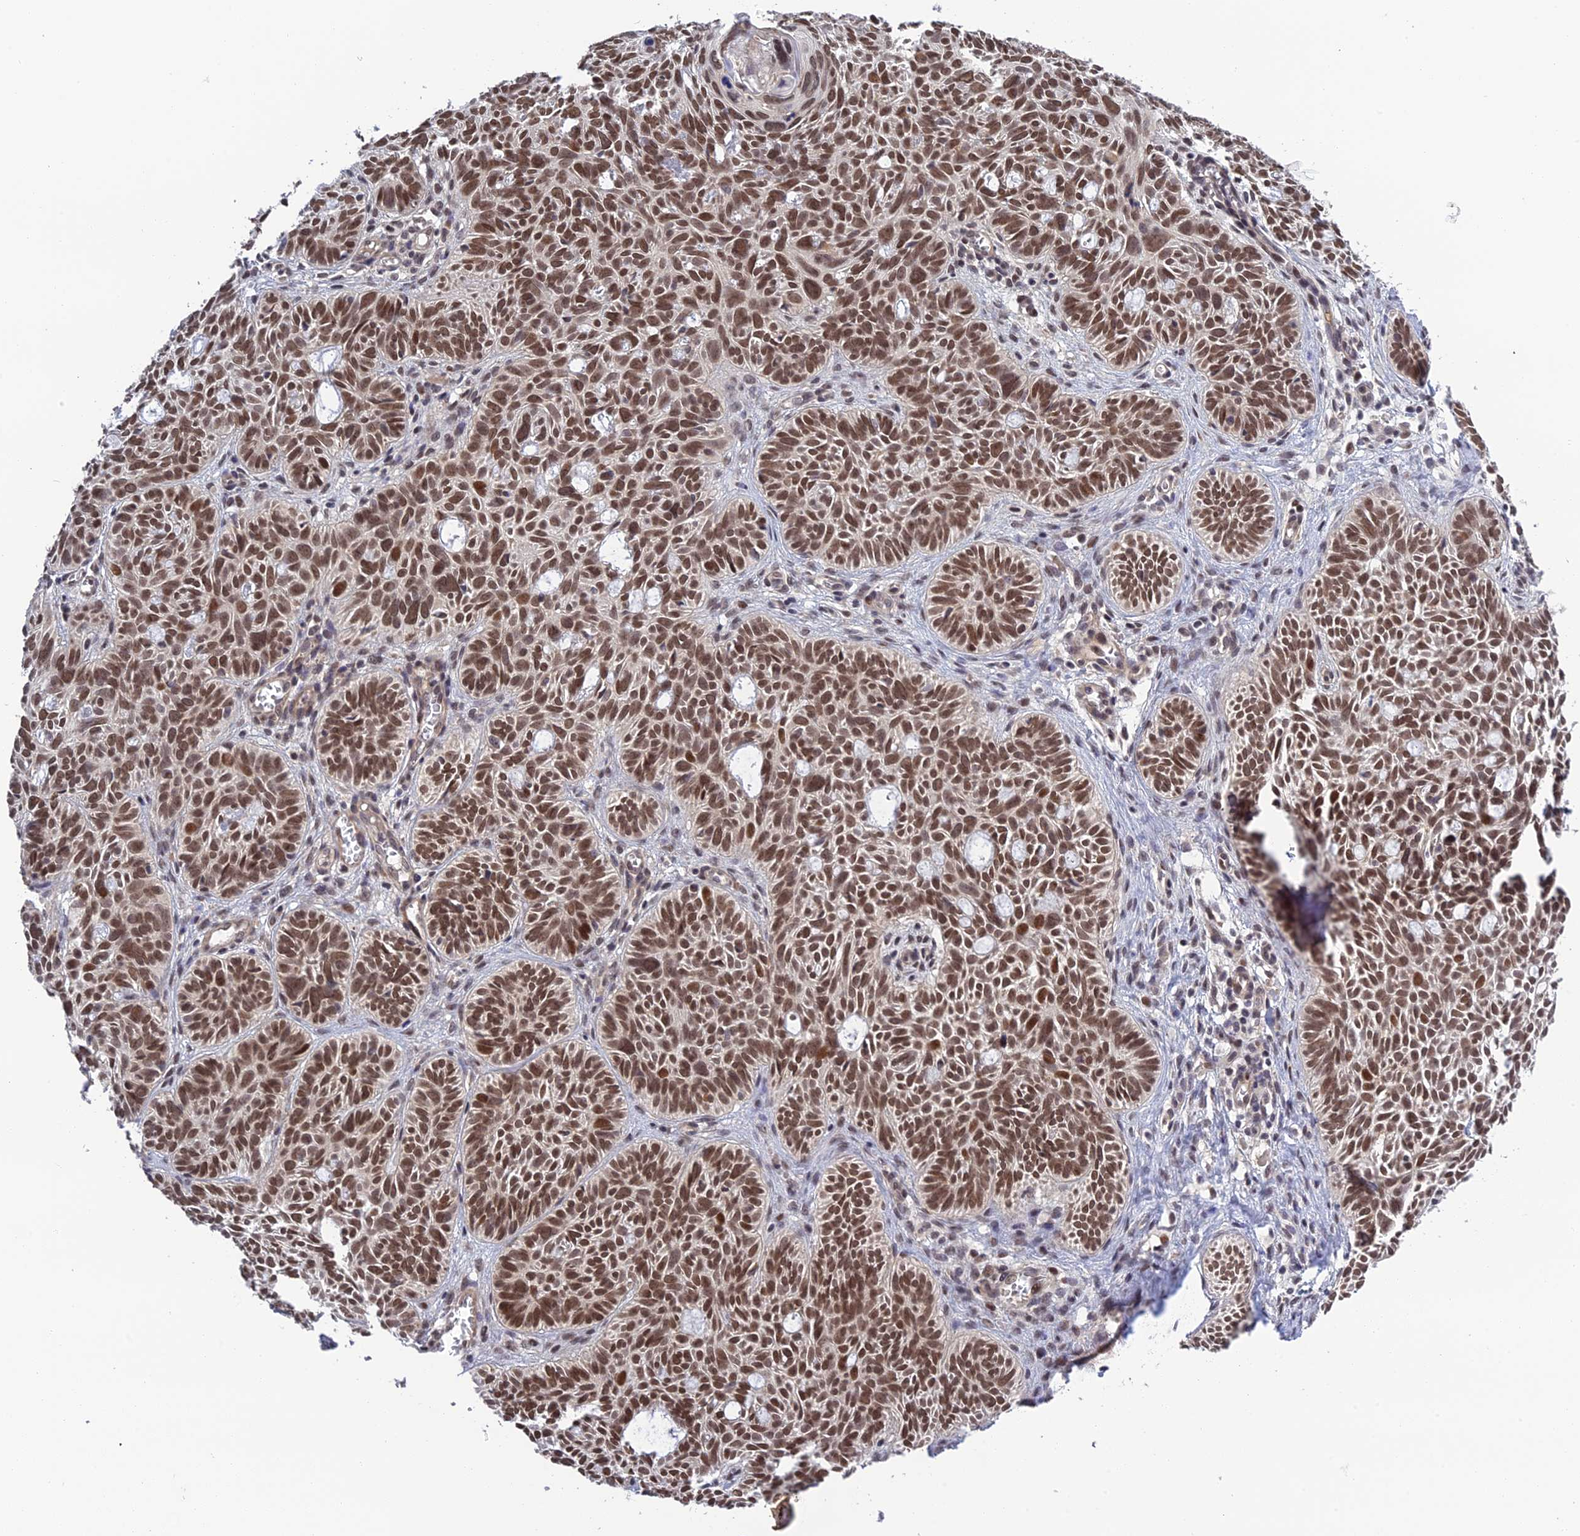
{"staining": {"intensity": "moderate", "quantity": ">75%", "location": "nuclear"}, "tissue": "skin cancer", "cell_type": "Tumor cells", "image_type": "cancer", "snomed": [{"axis": "morphology", "description": "Basal cell carcinoma"}, {"axis": "topography", "description": "Skin"}], "caption": "Immunohistochemical staining of human skin cancer displays moderate nuclear protein positivity in about >75% of tumor cells.", "gene": "REXO1", "patient": {"sex": "male", "age": 69}}